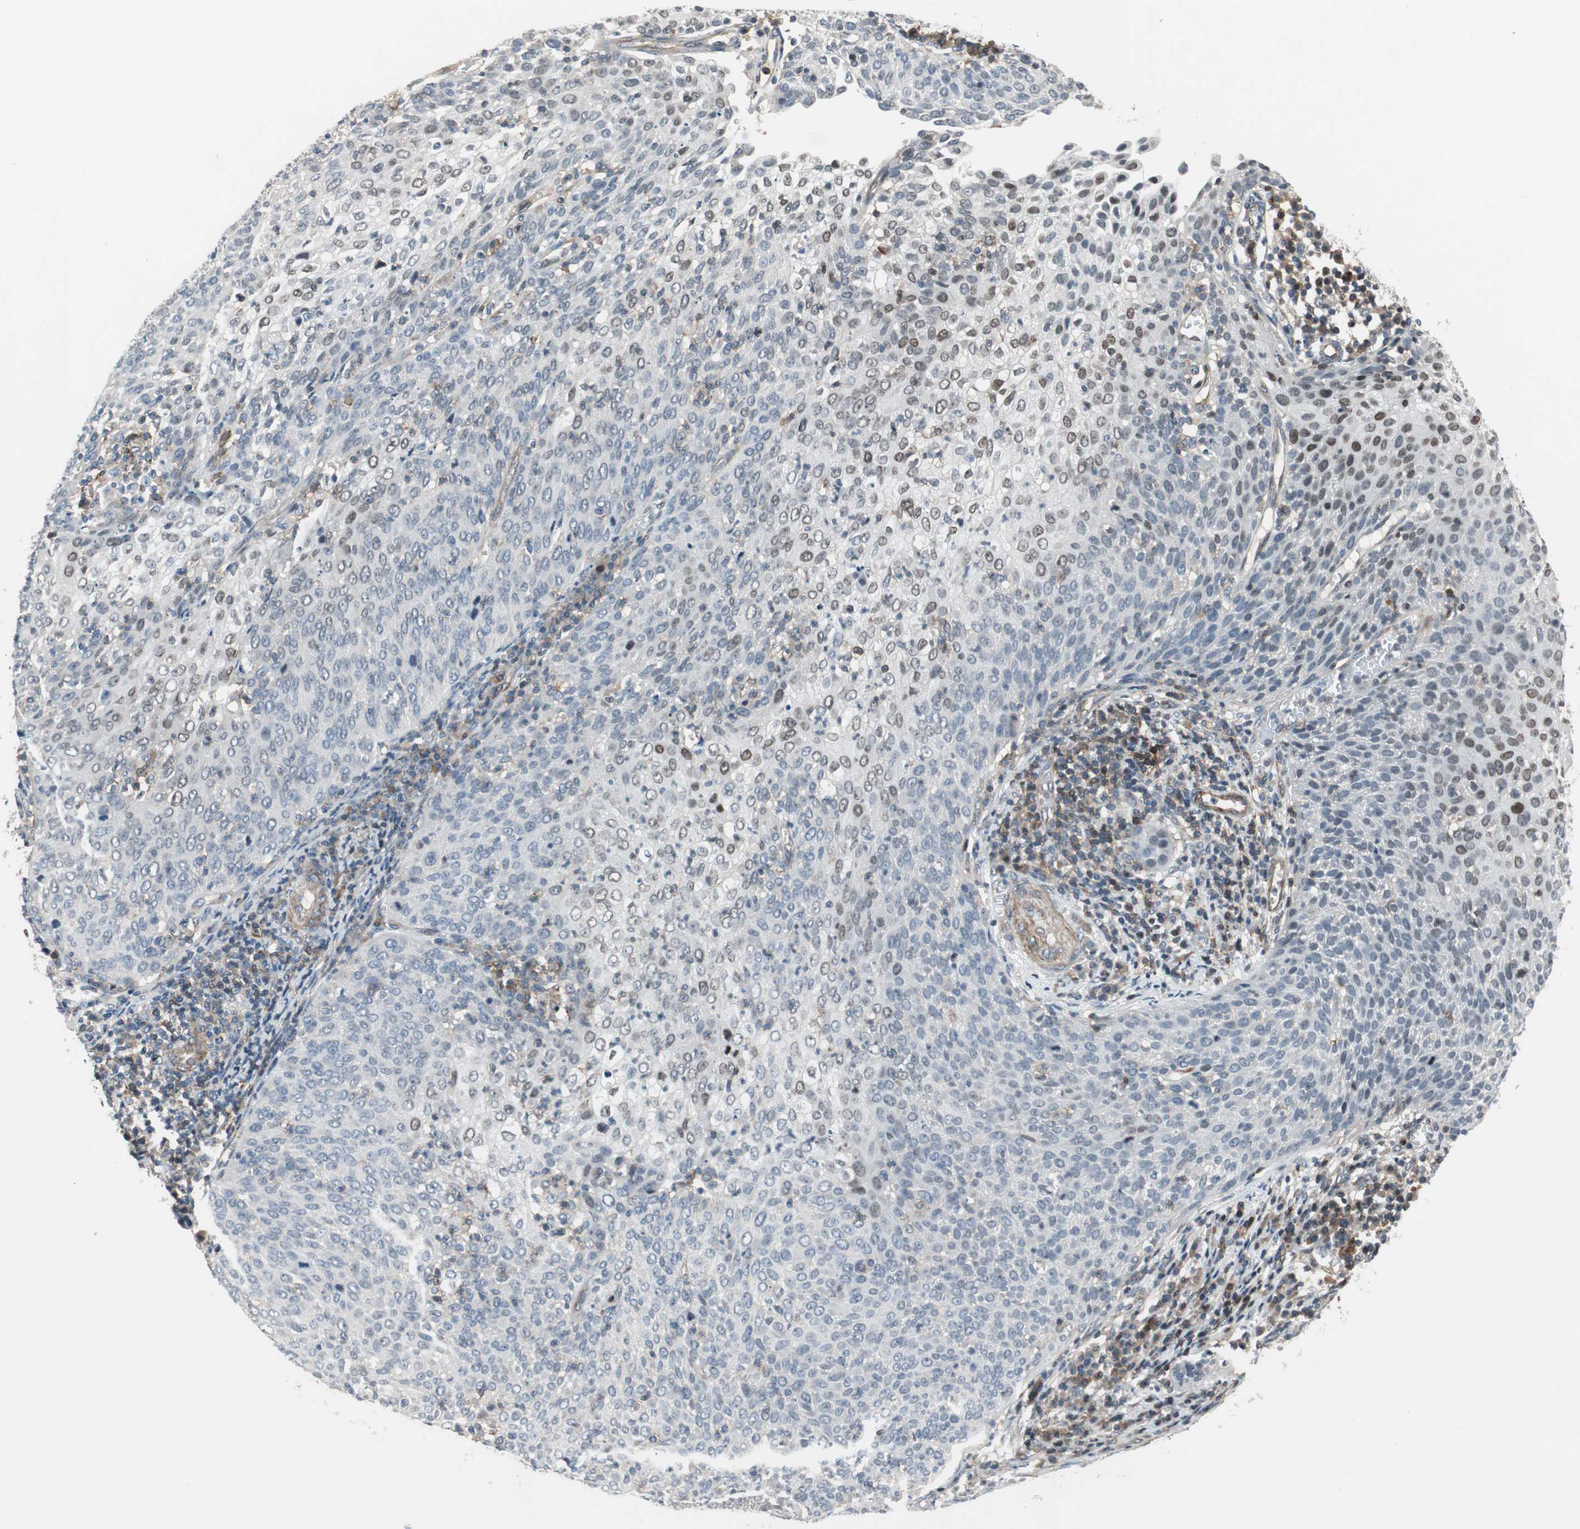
{"staining": {"intensity": "negative", "quantity": "none", "location": "none"}, "tissue": "cervical cancer", "cell_type": "Tumor cells", "image_type": "cancer", "snomed": [{"axis": "morphology", "description": "Squamous cell carcinoma, NOS"}, {"axis": "topography", "description": "Cervix"}], "caption": "A high-resolution micrograph shows immunohistochemistry staining of cervical cancer, which displays no significant expression in tumor cells.", "gene": "GRHL1", "patient": {"sex": "female", "age": 38}}